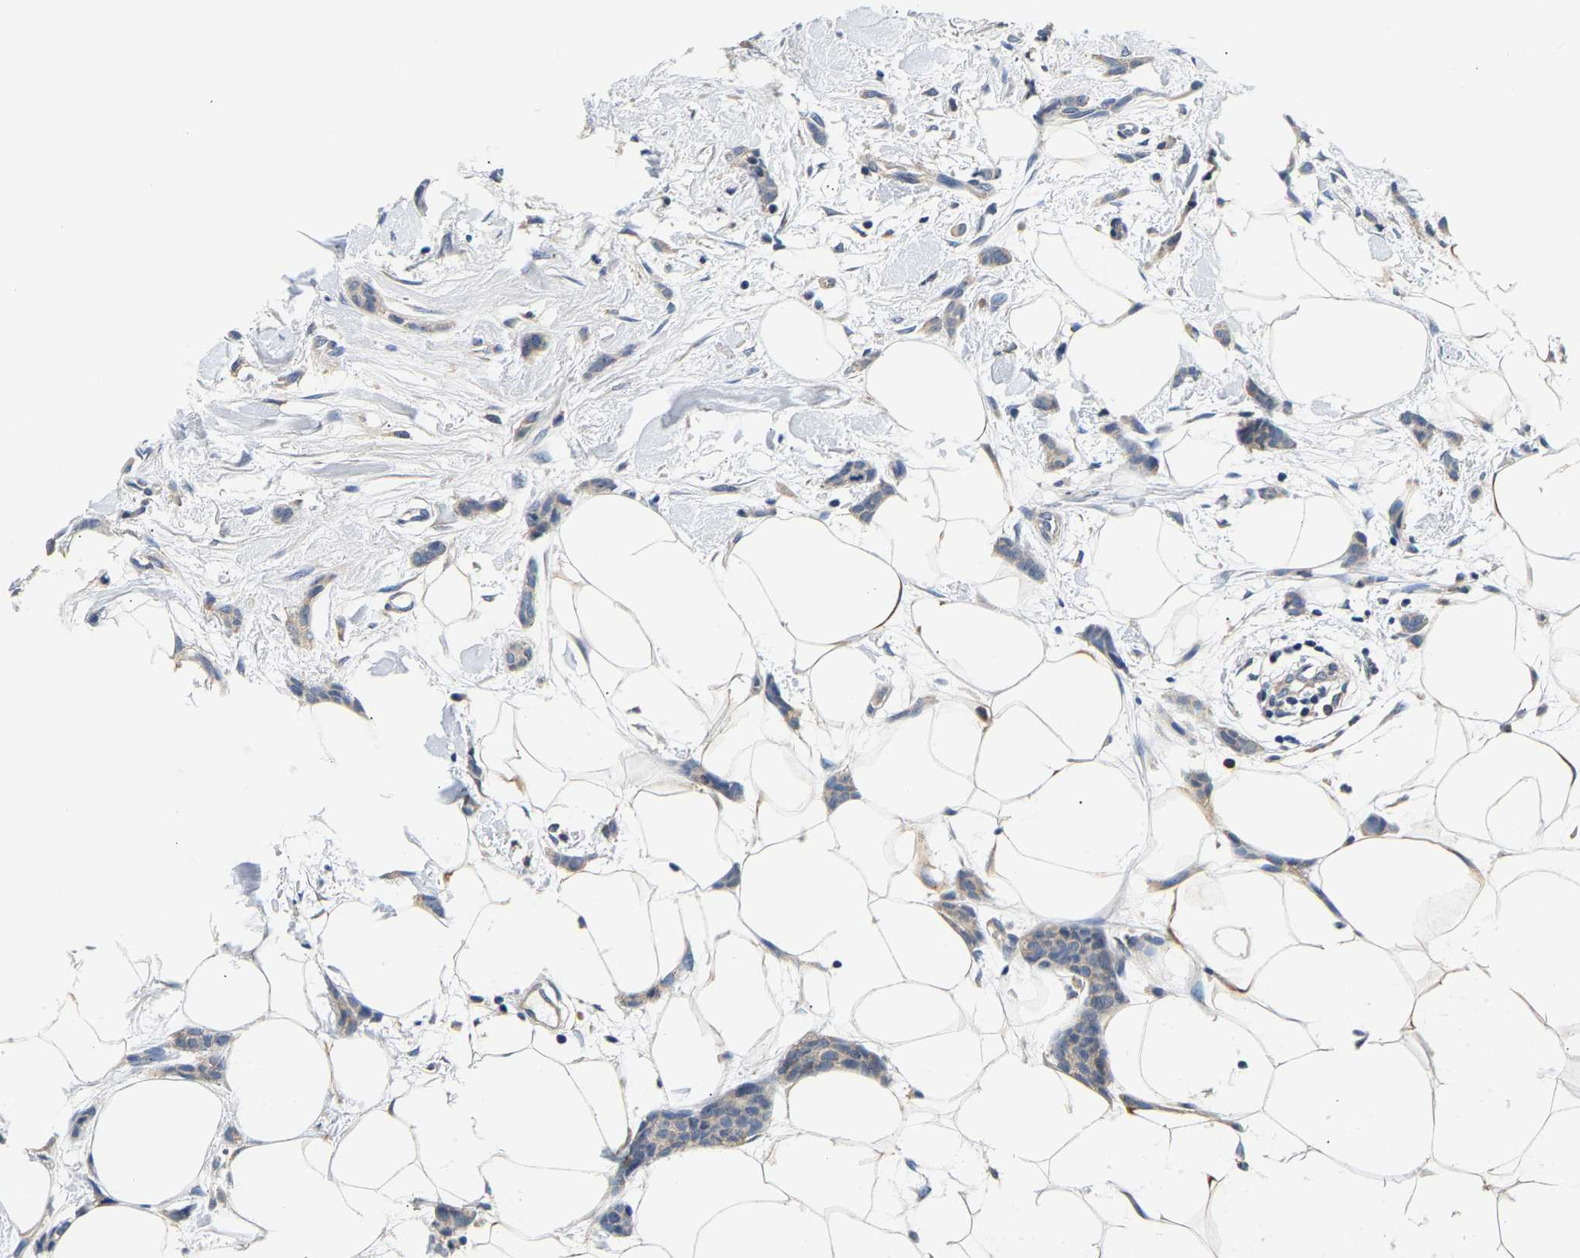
{"staining": {"intensity": "negative", "quantity": "none", "location": "none"}, "tissue": "breast cancer", "cell_type": "Tumor cells", "image_type": "cancer", "snomed": [{"axis": "morphology", "description": "Lobular carcinoma"}, {"axis": "topography", "description": "Skin"}, {"axis": "topography", "description": "Breast"}], "caption": "Lobular carcinoma (breast) stained for a protein using IHC exhibits no positivity tumor cells.", "gene": "PPID", "patient": {"sex": "female", "age": 46}}